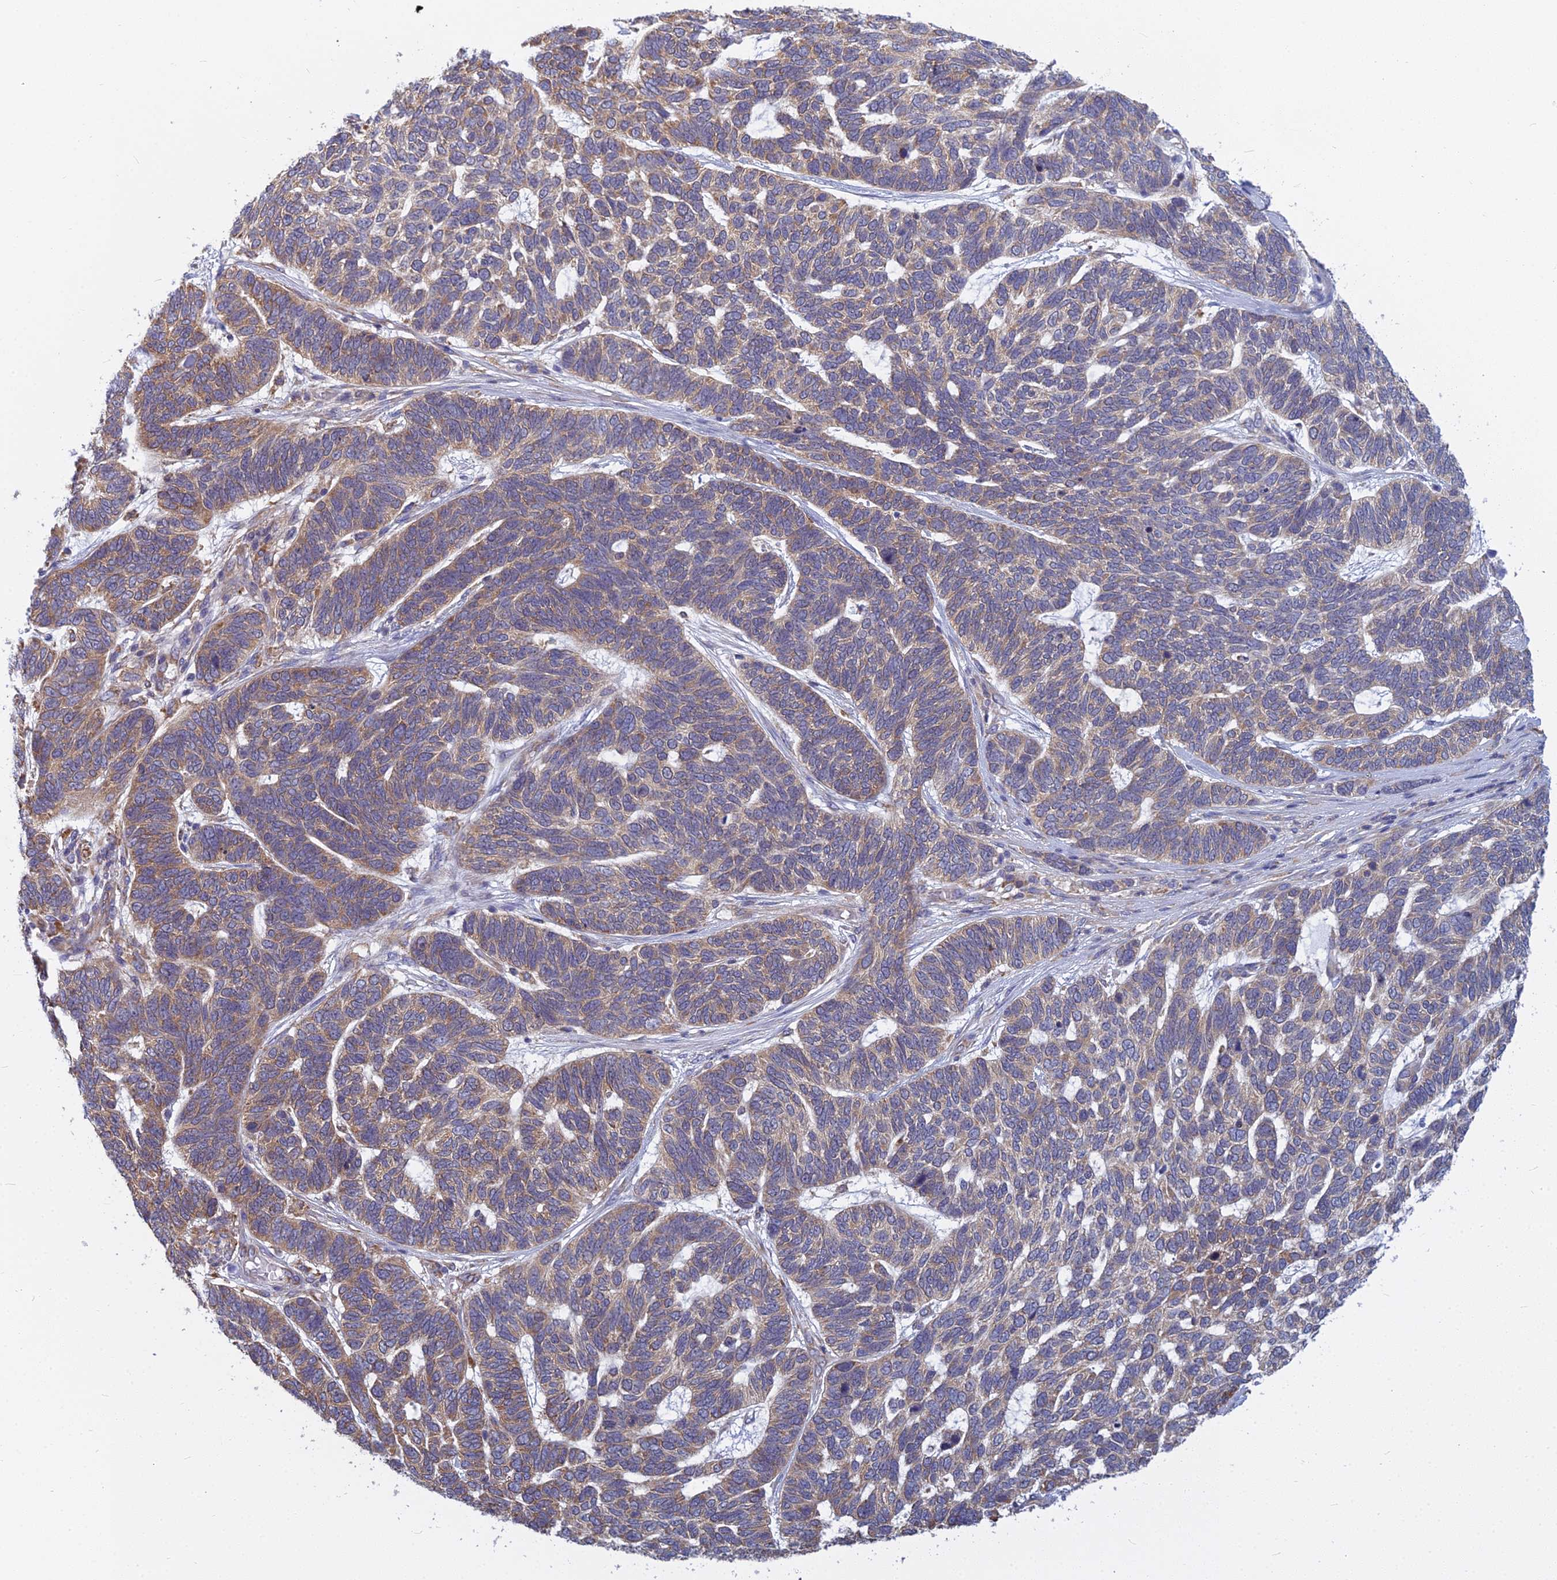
{"staining": {"intensity": "moderate", "quantity": "<25%", "location": "cytoplasmic/membranous"}, "tissue": "skin cancer", "cell_type": "Tumor cells", "image_type": "cancer", "snomed": [{"axis": "morphology", "description": "Basal cell carcinoma"}, {"axis": "topography", "description": "Skin"}], "caption": "The histopathology image displays a brown stain indicating the presence of a protein in the cytoplasmic/membranous of tumor cells in basal cell carcinoma (skin).", "gene": "KIAA1143", "patient": {"sex": "female", "age": 65}}